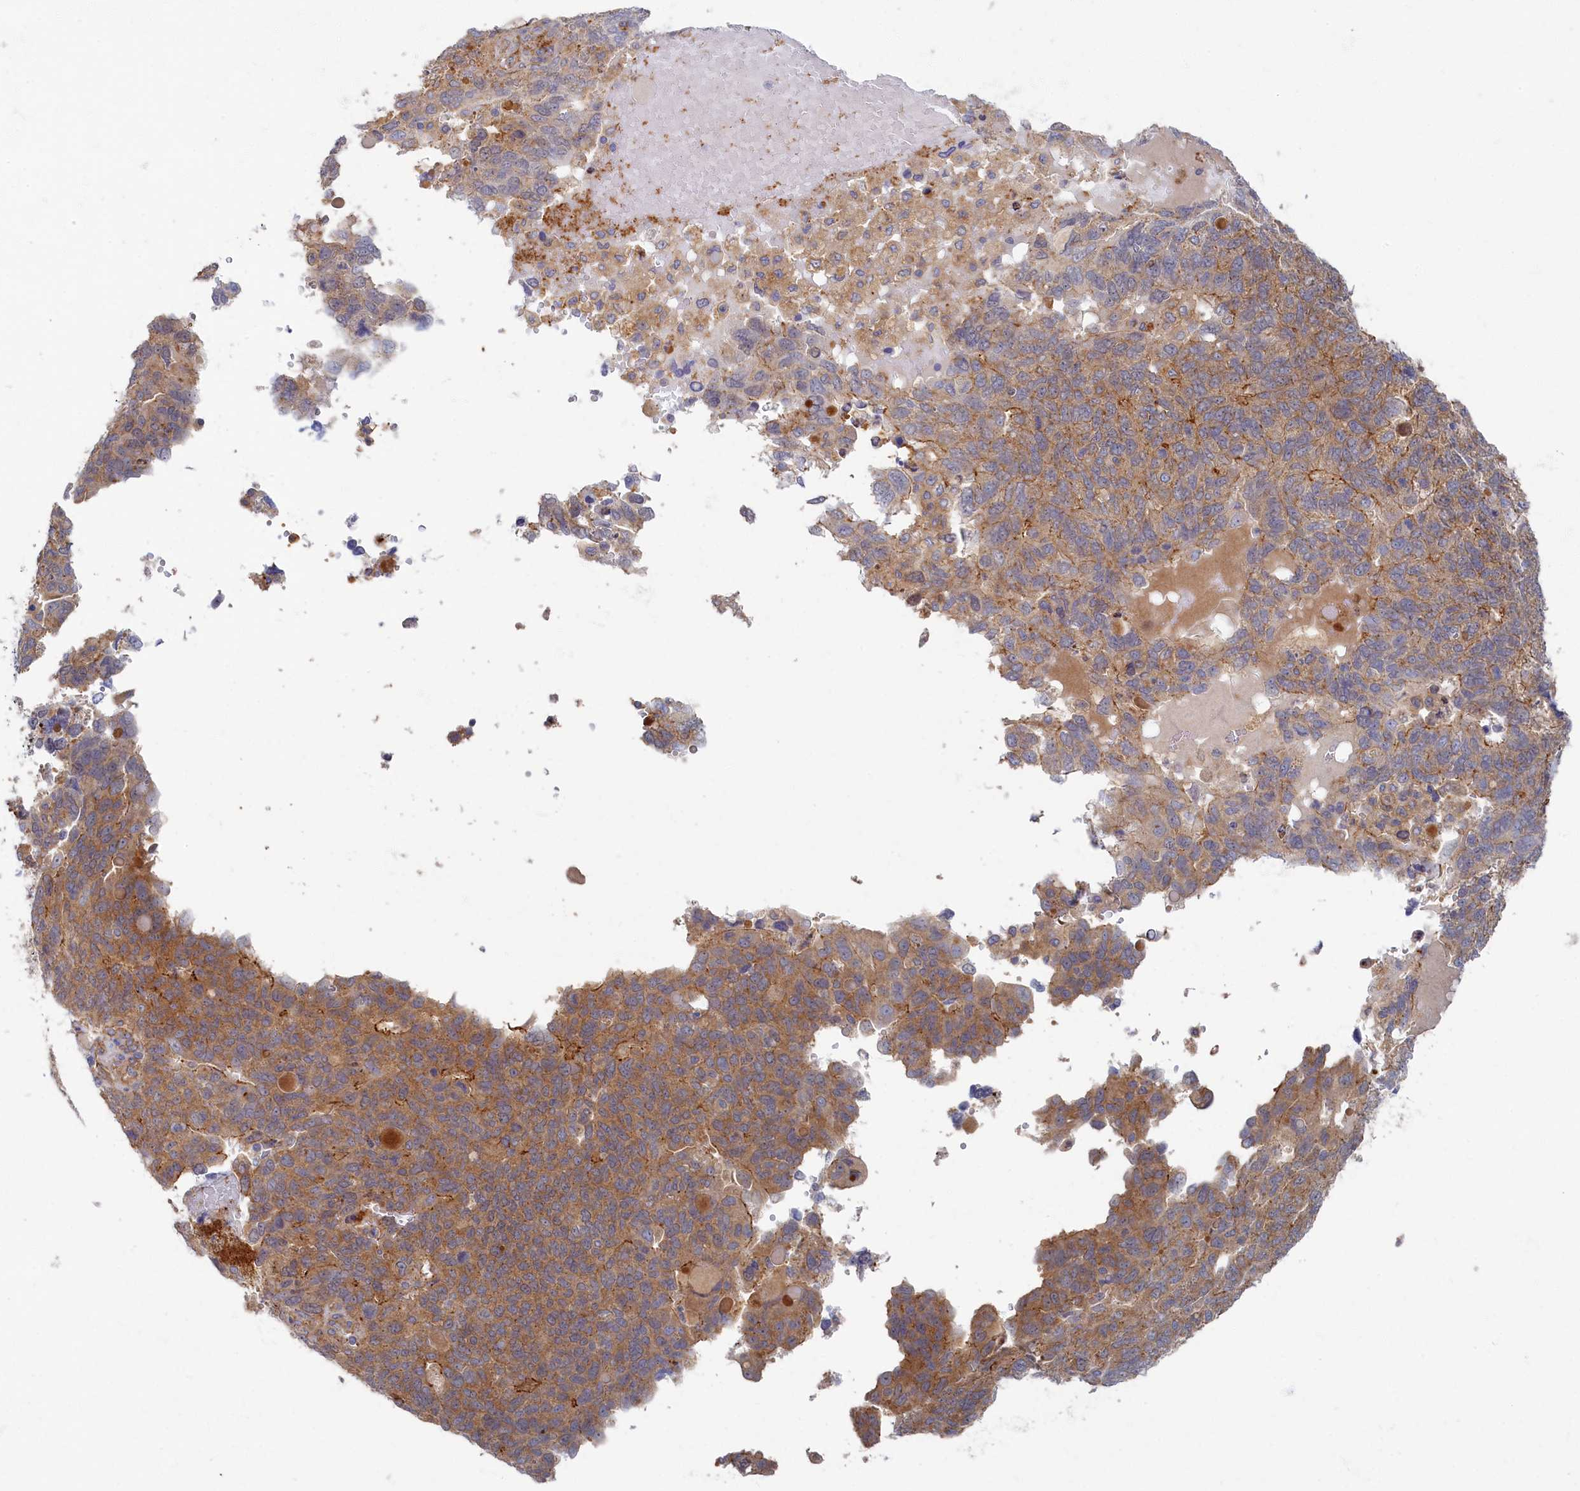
{"staining": {"intensity": "moderate", "quantity": ">75%", "location": "cytoplasmic/membranous"}, "tissue": "endometrial cancer", "cell_type": "Tumor cells", "image_type": "cancer", "snomed": [{"axis": "morphology", "description": "Adenocarcinoma, NOS"}, {"axis": "topography", "description": "Endometrium"}], "caption": "Immunohistochemical staining of endometrial cancer (adenocarcinoma) shows moderate cytoplasmic/membranous protein positivity in about >75% of tumor cells.", "gene": "PSMG2", "patient": {"sex": "female", "age": 66}}